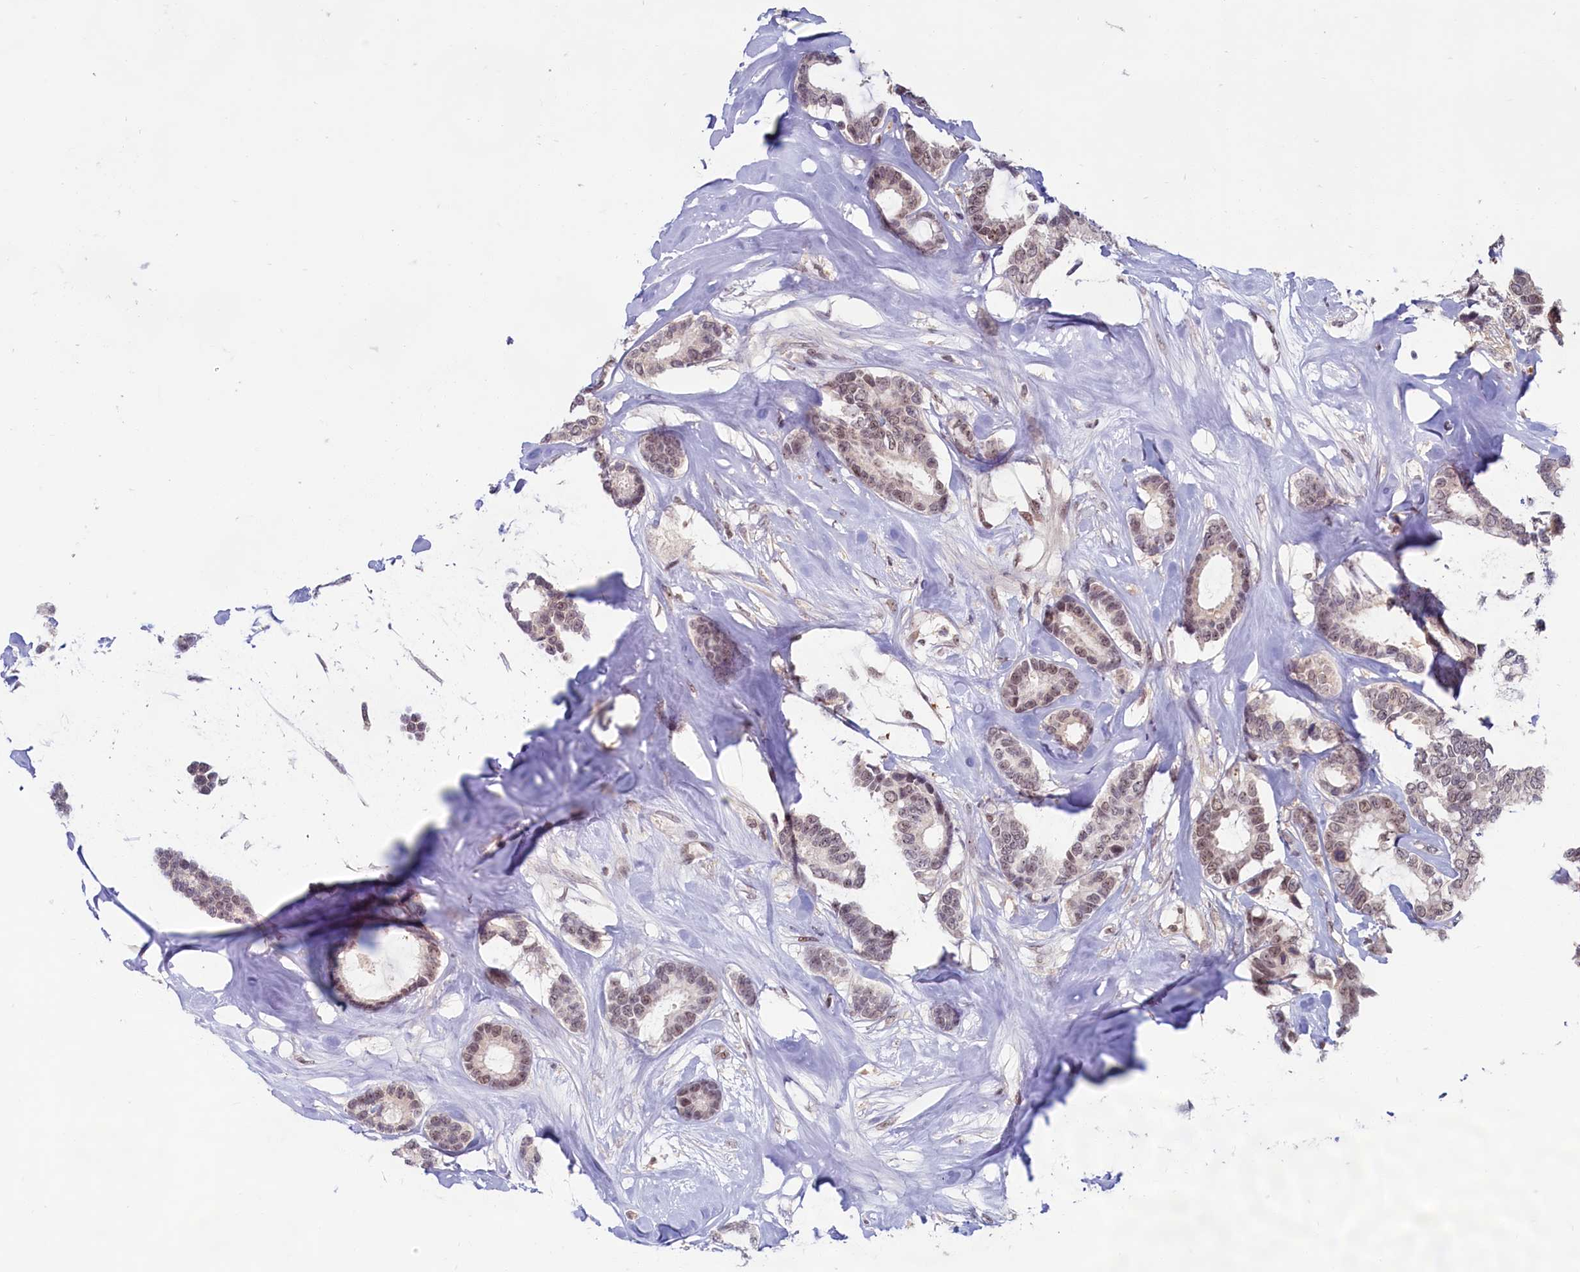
{"staining": {"intensity": "moderate", "quantity": "25%-75%", "location": "nuclear"}, "tissue": "breast cancer", "cell_type": "Tumor cells", "image_type": "cancer", "snomed": [{"axis": "morphology", "description": "Duct carcinoma"}, {"axis": "topography", "description": "Breast"}], "caption": "Breast cancer (intraductal carcinoma) stained with a brown dye shows moderate nuclear positive expression in about 25%-75% of tumor cells.", "gene": "C1D", "patient": {"sex": "female", "age": 87}}